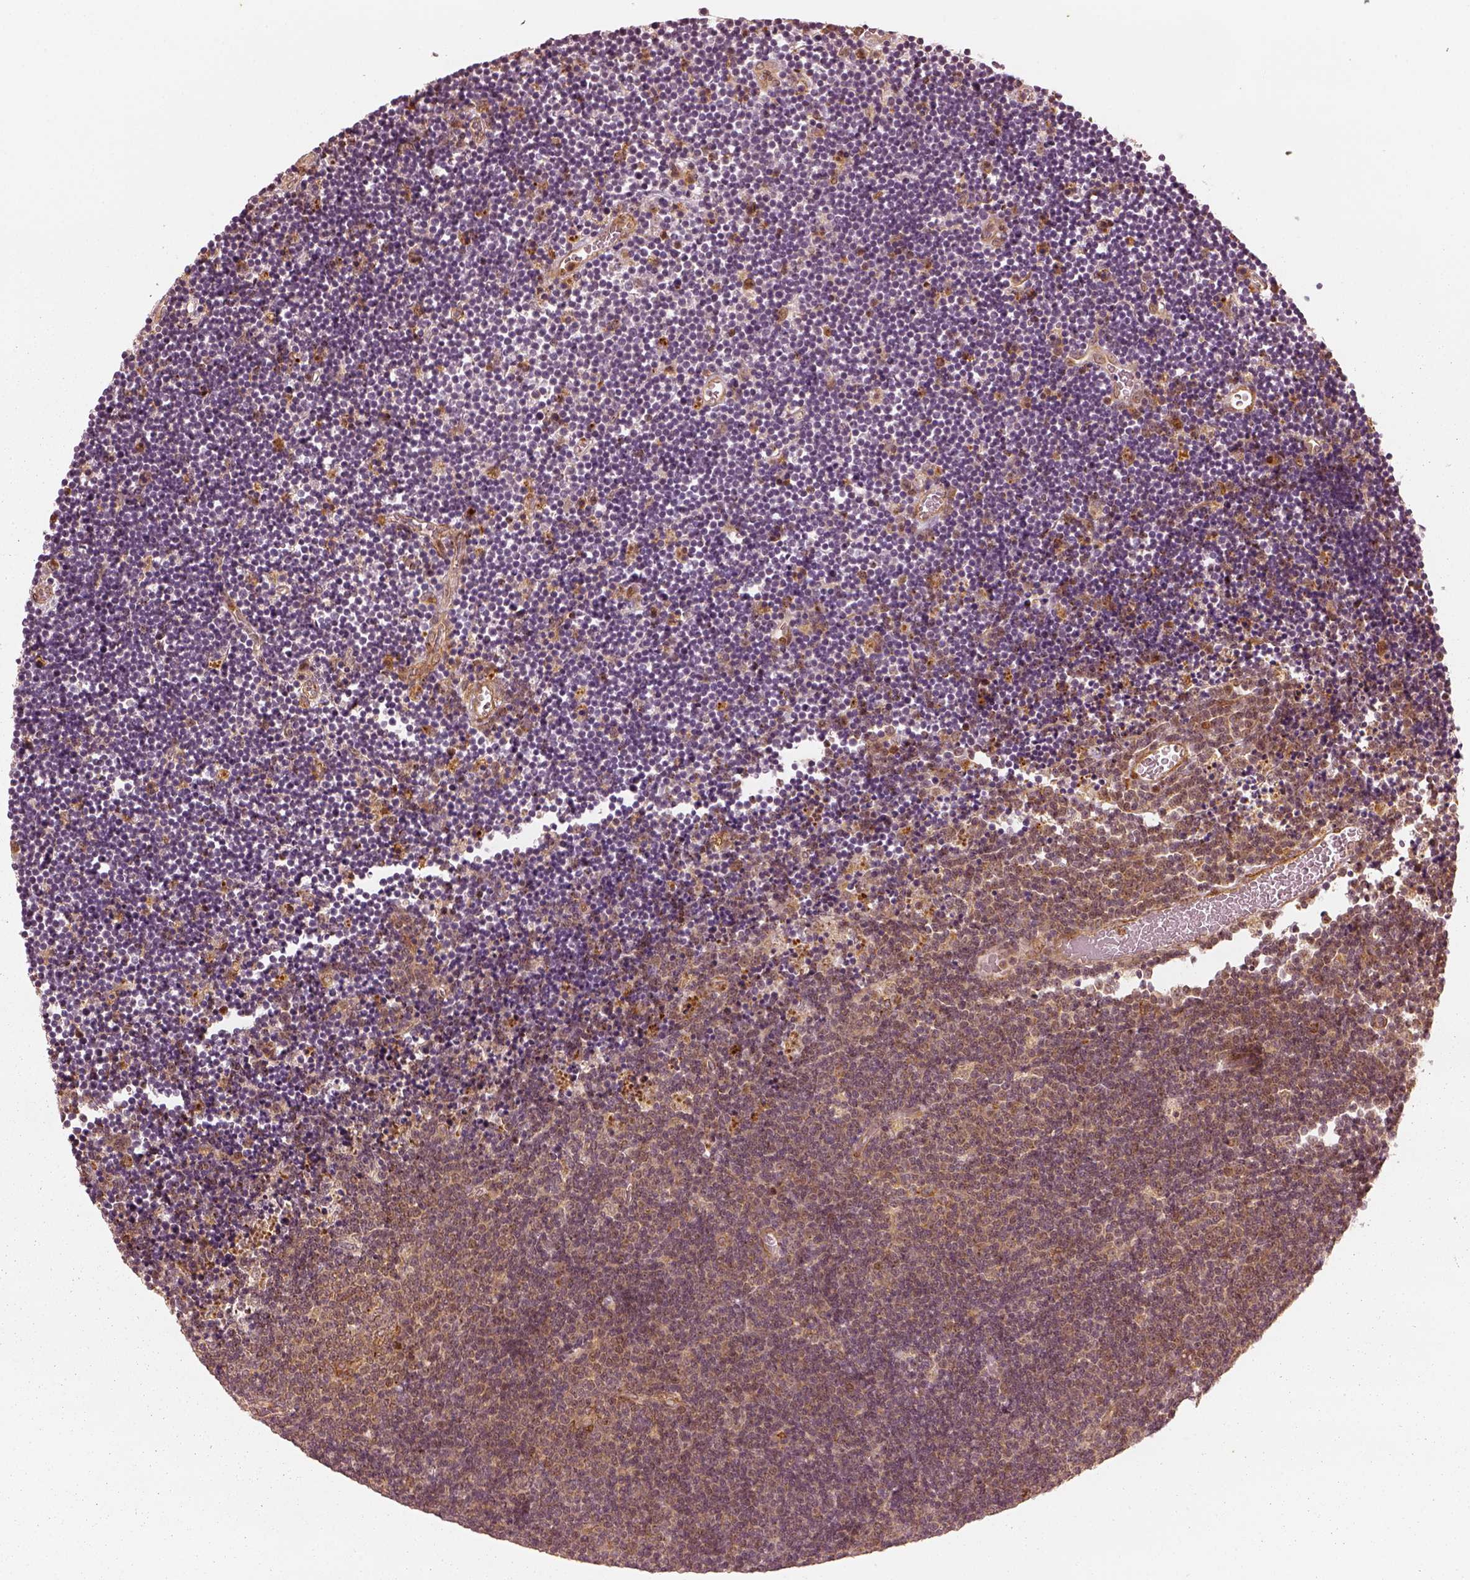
{"staining": {"intensity": "weak", "quantity": ">75%", "location": "cytoplasmic/membranous"}, "tissue": "lymphoma", "cell_type": "Tumor cells", "image_type": "cancer", "snomed": [{"axis": "morphology", "description": "Malignant lymphoma, non-Hodgkin's type, Low grade"}, {"axis": "topography", "description": "Brain"}], "caption": "DAB immunohistochemical staining of malignant lymphoma, non-Hodgkin's type (low-grade) displays weak cytoplasmic/membranous protein expression in about >75% of tumor cells.", "gene": "SLC12A9", "patient": {"sex": "female", "age": 66}}